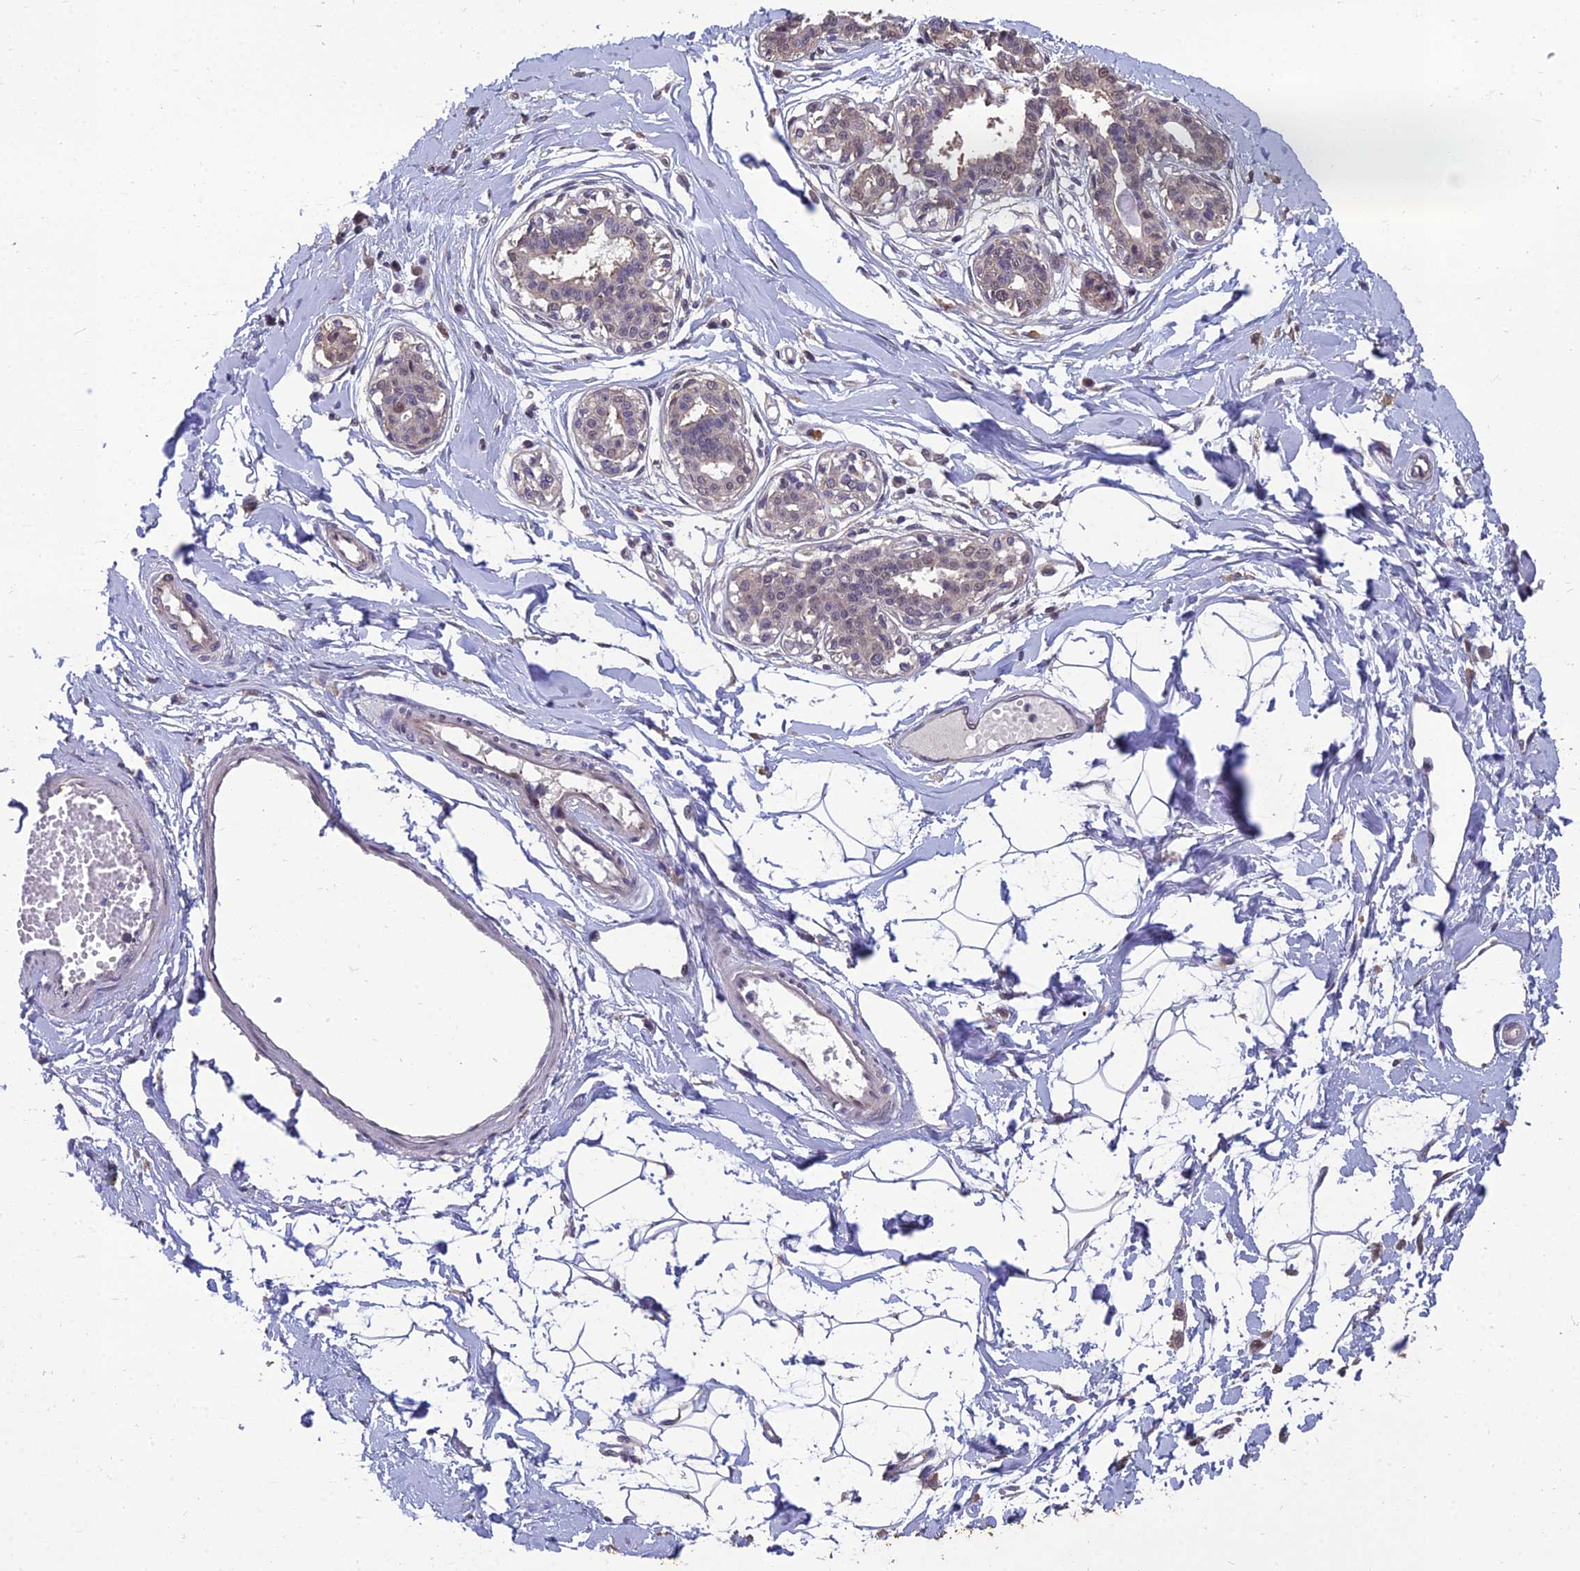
{"staining": {"intensity": "negative", "quantity": "none", "location": "none"}, "tissue": "breast", "cell_type": "Adipocytes", "image_type": "normal", "snomed": [{"axis": "morphology", "description": "Normal tissue, NOS"}, {"axis": "topography", "description": "Breast"}], "caption": "DAB immunohistochemical staining of unremarkable breast displays no significant staining in adipocytes. Brightfield microscopy of immunohistochemistry (IHC) stained with DAB (brown) and hematoxylin (blue), captured at high magnification.", "gene": "GRWD1", "patient": {"sex": "female", "age": 45}}